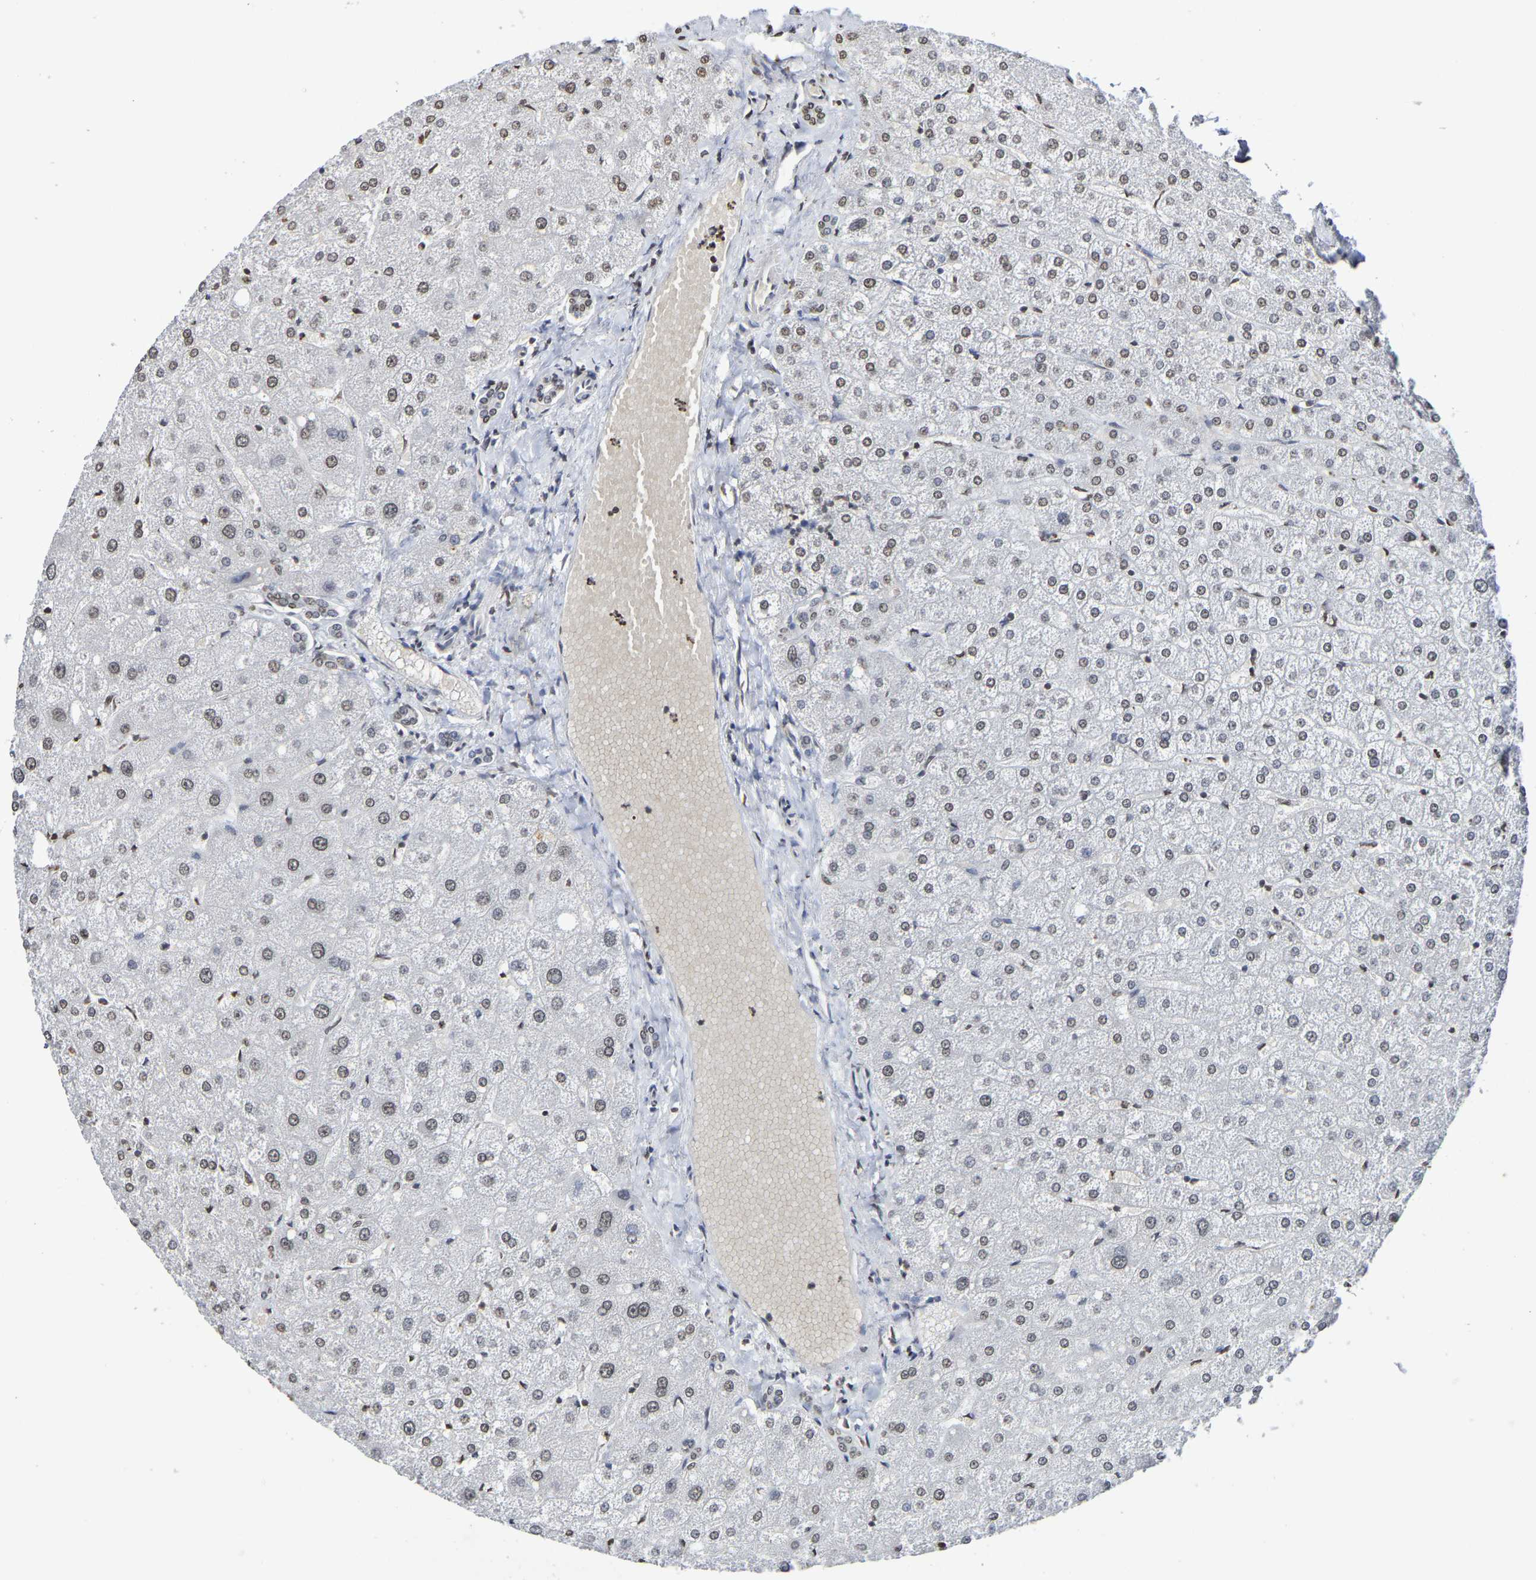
{"staining": {"intensity": "weak", "quantity": ">75%", "location": "nuclear"}, "tissue": "liver", "cell_type": "Cholangiocytes", "image_type": "normal", "snomed": [{"axis": "morphology", "description": "Normal tissue, NOS"}, {"axis": "topography", "description": "Liver"}], "caption": "Brown immunohistochemical staining in benign liver displays weak nuclear expression in approximately >75% of cholangiocytes. Nuclei are stained in blue.", "gene": "ATF4", "patient": {"sex": "male", "age": 73}}